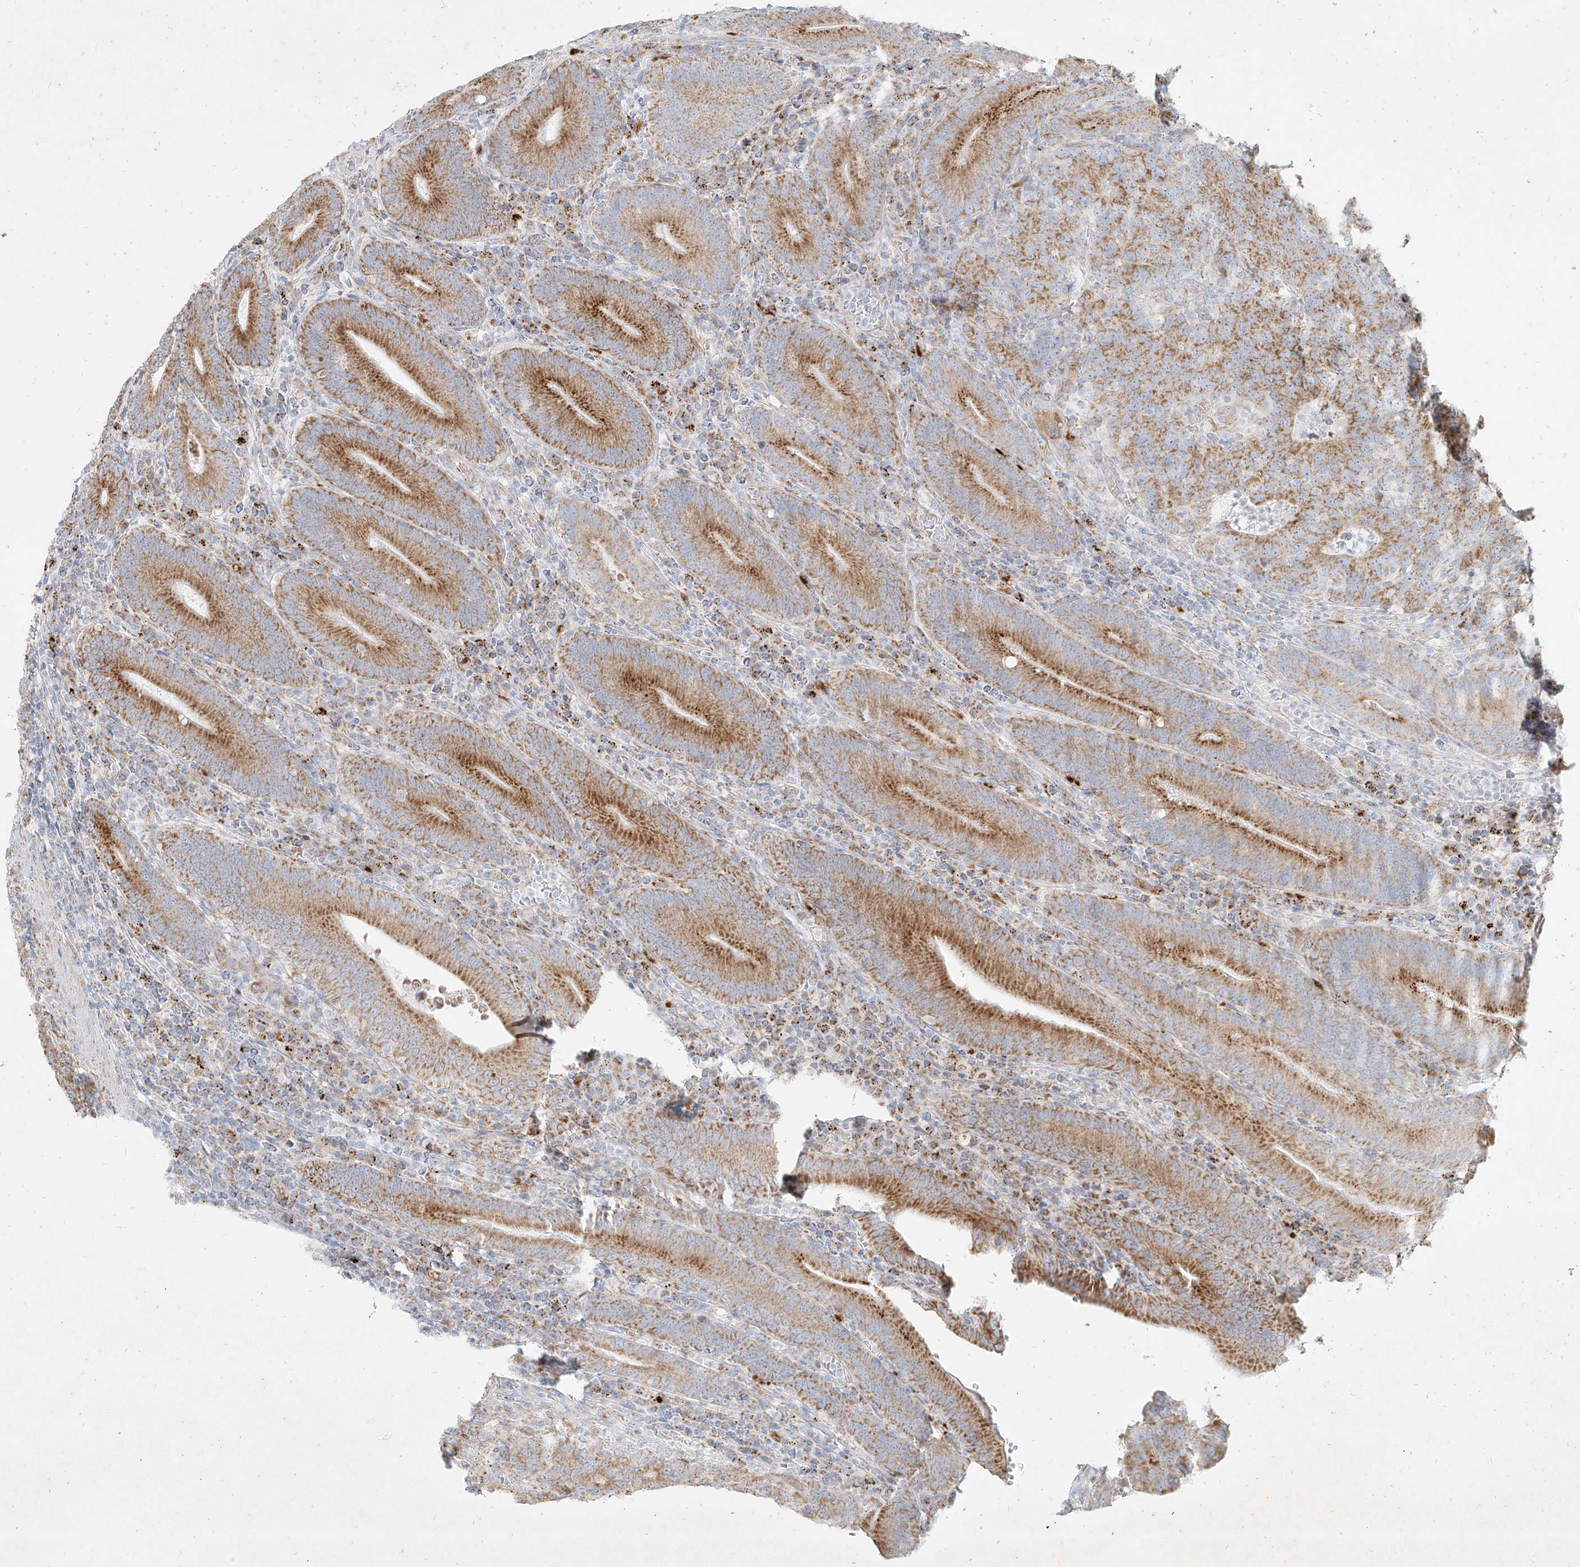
{"staining": {"intensity": "moderate", "quantity": "25%-75%", "location": "cytoplasmic/membranous"}, "tissue": "colorectal cancer", "cell_type": "Tumor cells", "image_type": "cancer", "snomed": [{"axis": "morphology", "description": "Normal tissue, NOS"}, {"axis": "morphology", "description": "Adenocarcinoma, NOS"}, {"axis": "topography", "description": "Colon"}], "caption": "Immunohistochemical staining of colorectal adenocarcinoma reveals medium levels of moderate cytoplasmic/membranous protein staining in approximately 25%-75% of tumor cells.", "gene": "MTX2", "patient": {"sex": "female", "age": 75}}